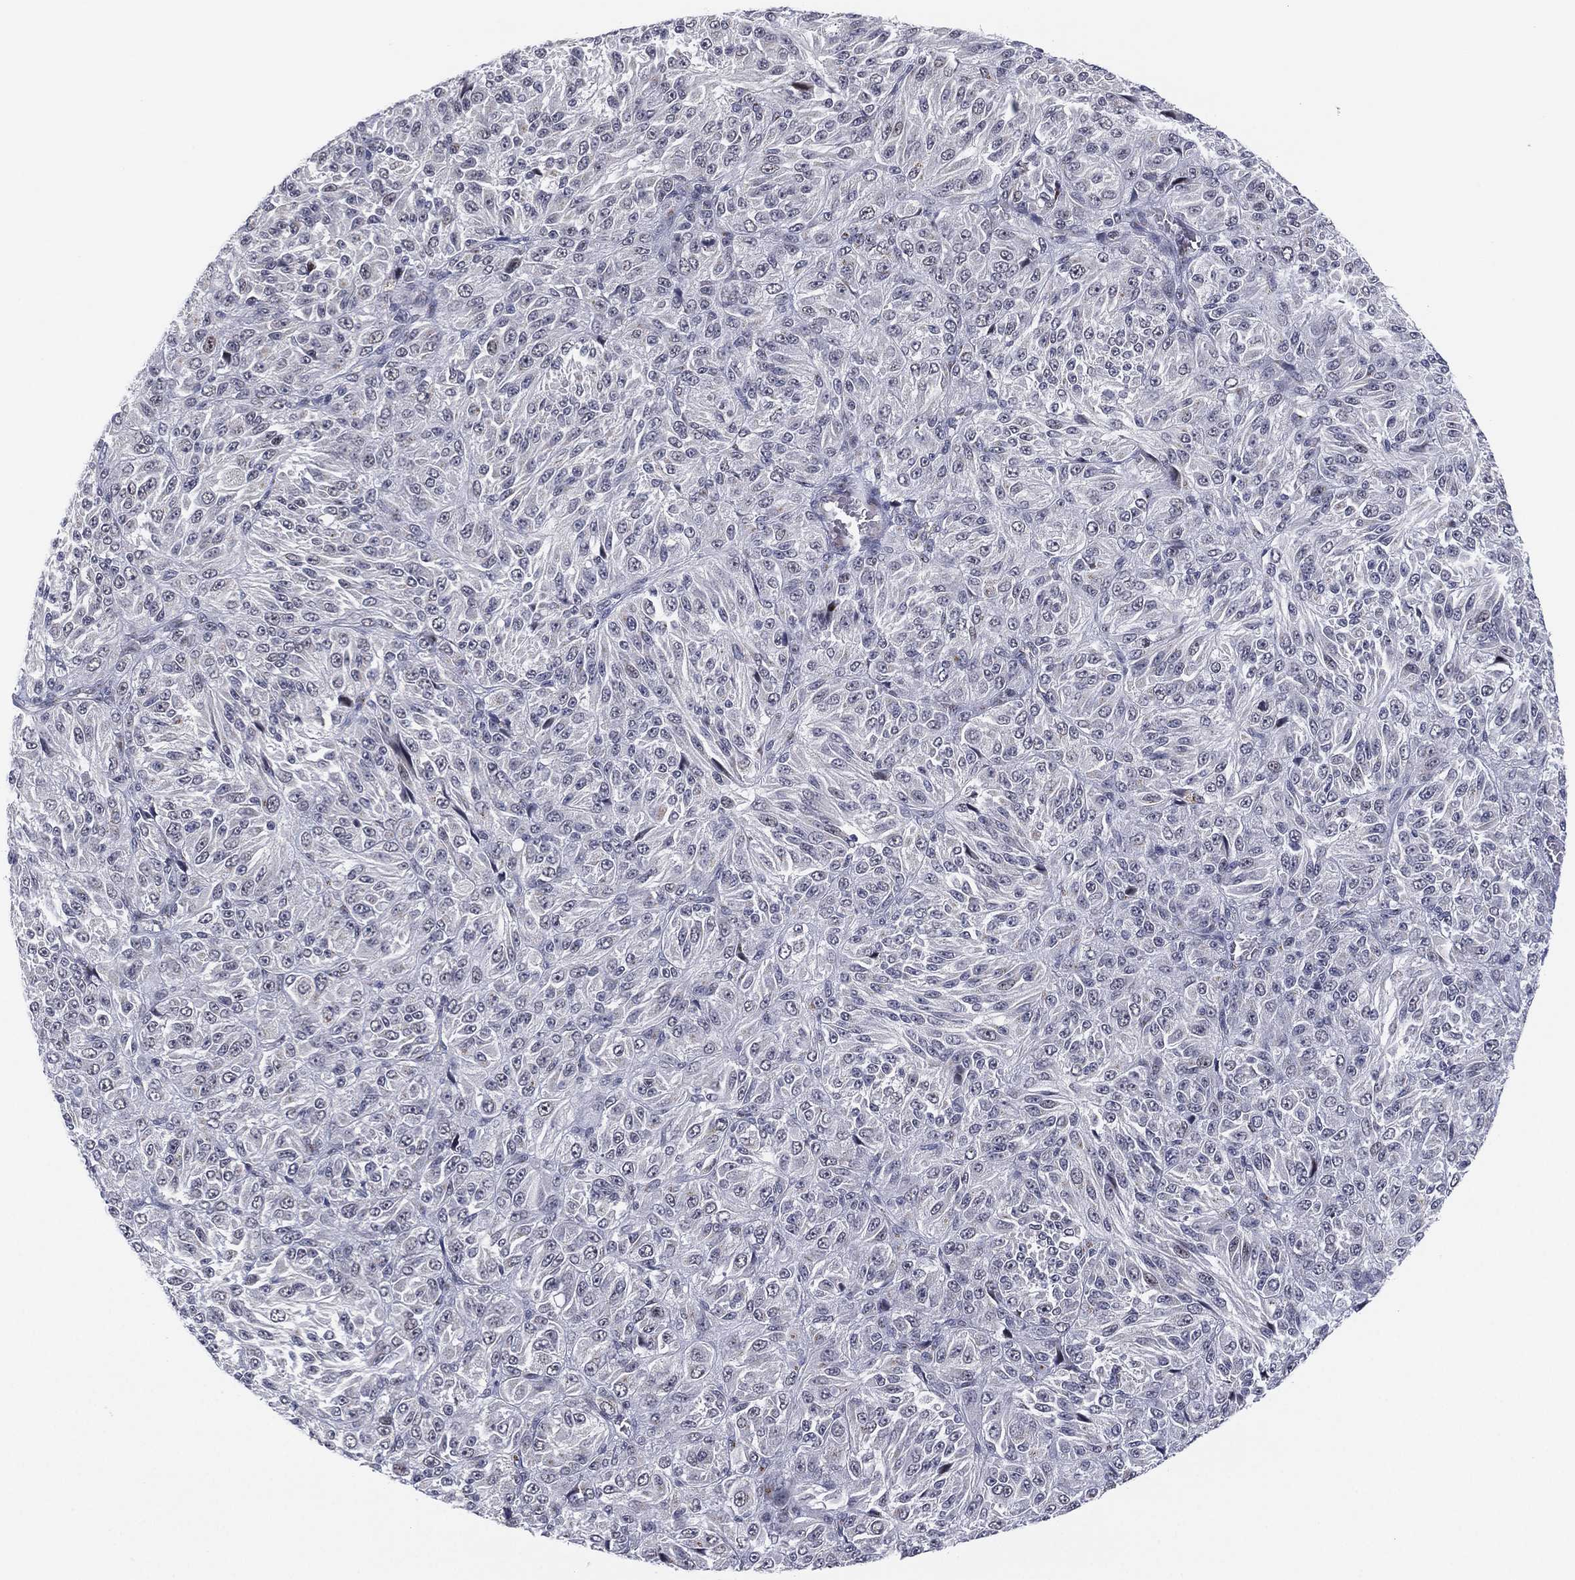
{"staining": {"intensity": "negative", "quantity": "none", "location": "none"}, "tissue": "melanoma", "cell_type": "Tumor cells", "image_type": "cancer", "snomed": [{"axis": "morphology", "description": "Malignant melanoma, Metastatic site"}, {"axis": "topography", "description": "Brain"}], "caption": "The histopathology image exhibits no staining of tumor cells in melanoma.", "gene": "CD177", "patient": {"sex": "female", "age": 56}}